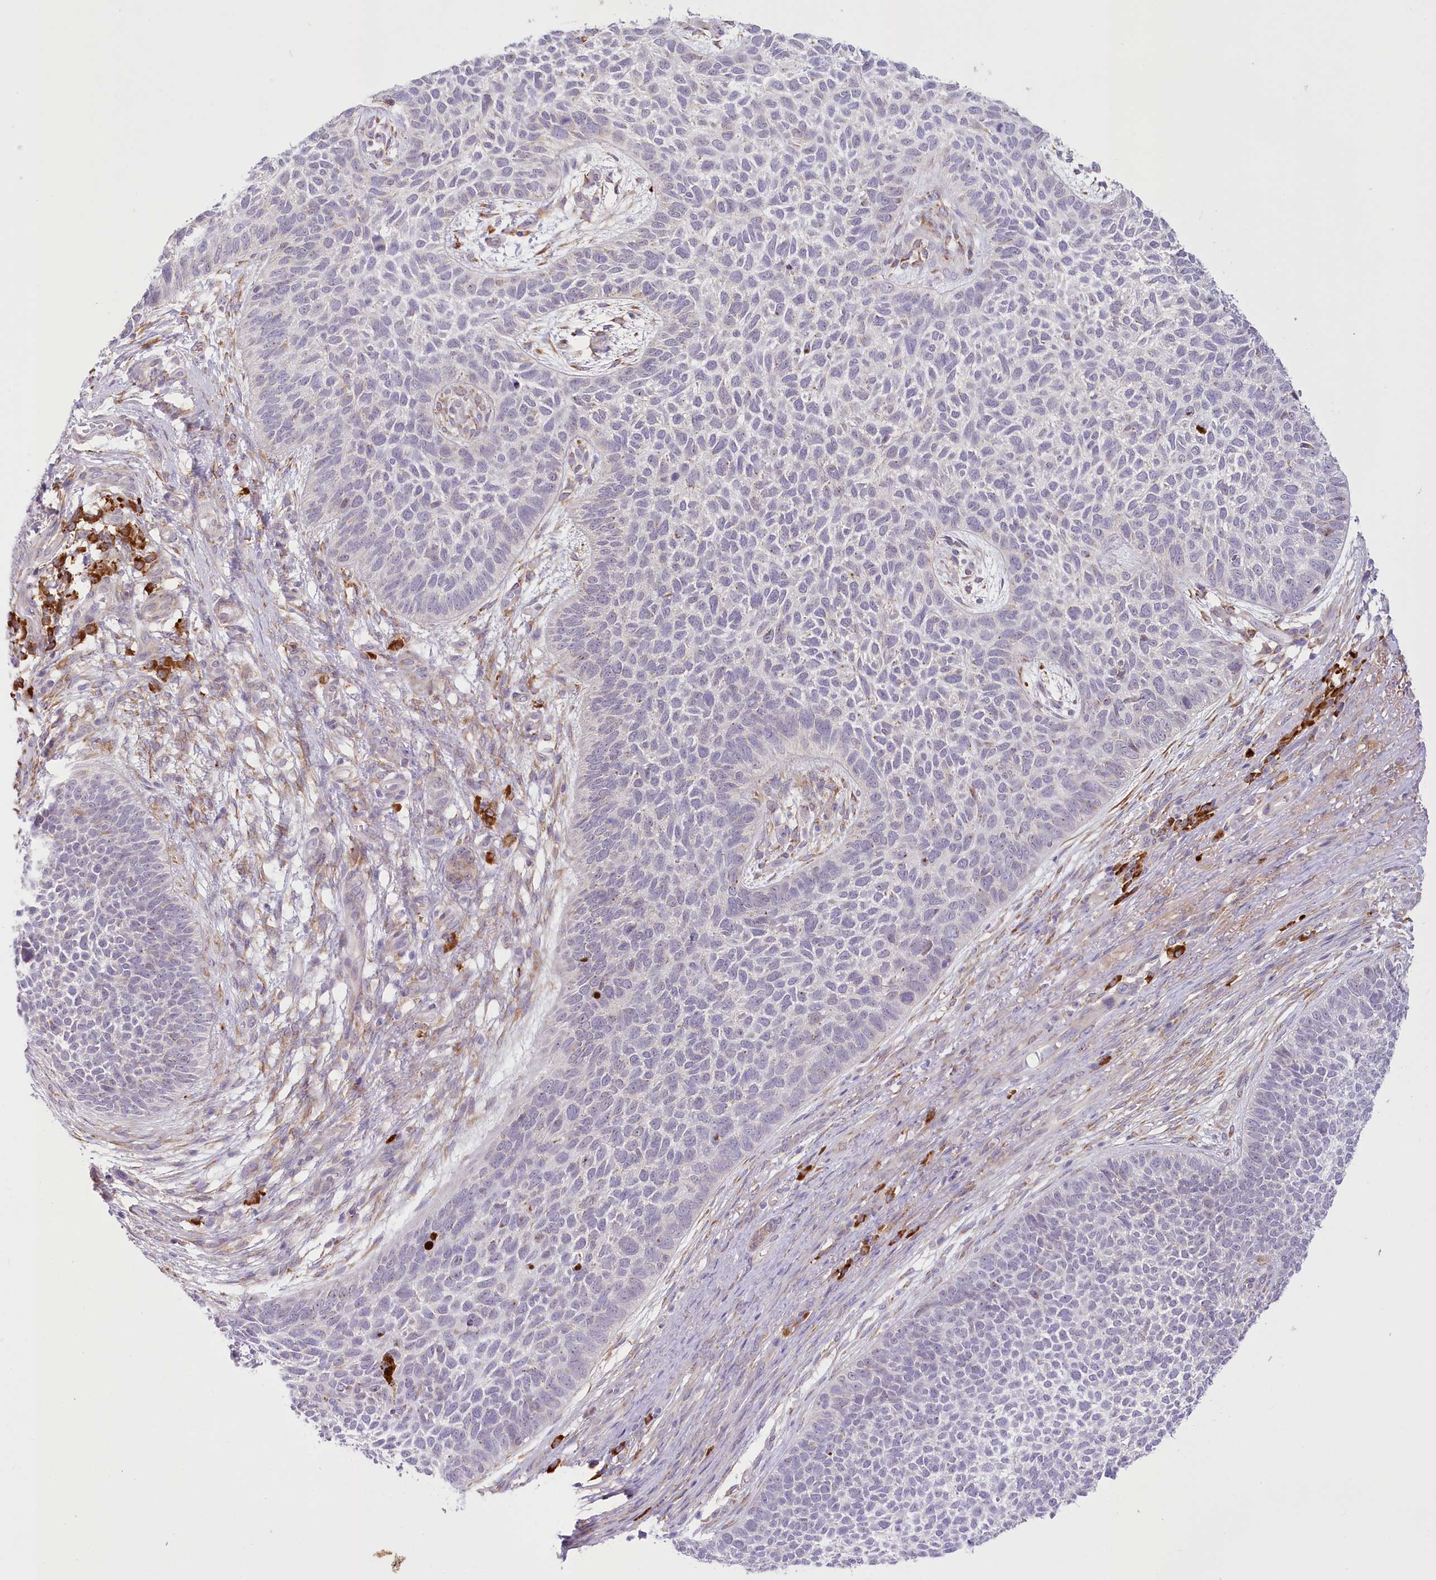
{"staining": {"intensity": "negative", "quantity": "none", "location": "none"}, "tissue": "skin cancer", "cell_type": "Tumor cells", "image_type": "cancer", "snomed": [{"axis": "morphology", "description": "Basal cell carcinoma"}, {"axis": "topography", "description": "Skin"}], "caption": "Immunohistochemistry (IHC) of basal cell carcinoma (skin) demonstrates no staining in tumor cells.", "gene": "NCKAP5", "patient": {"sex": "female", "age": 84}}